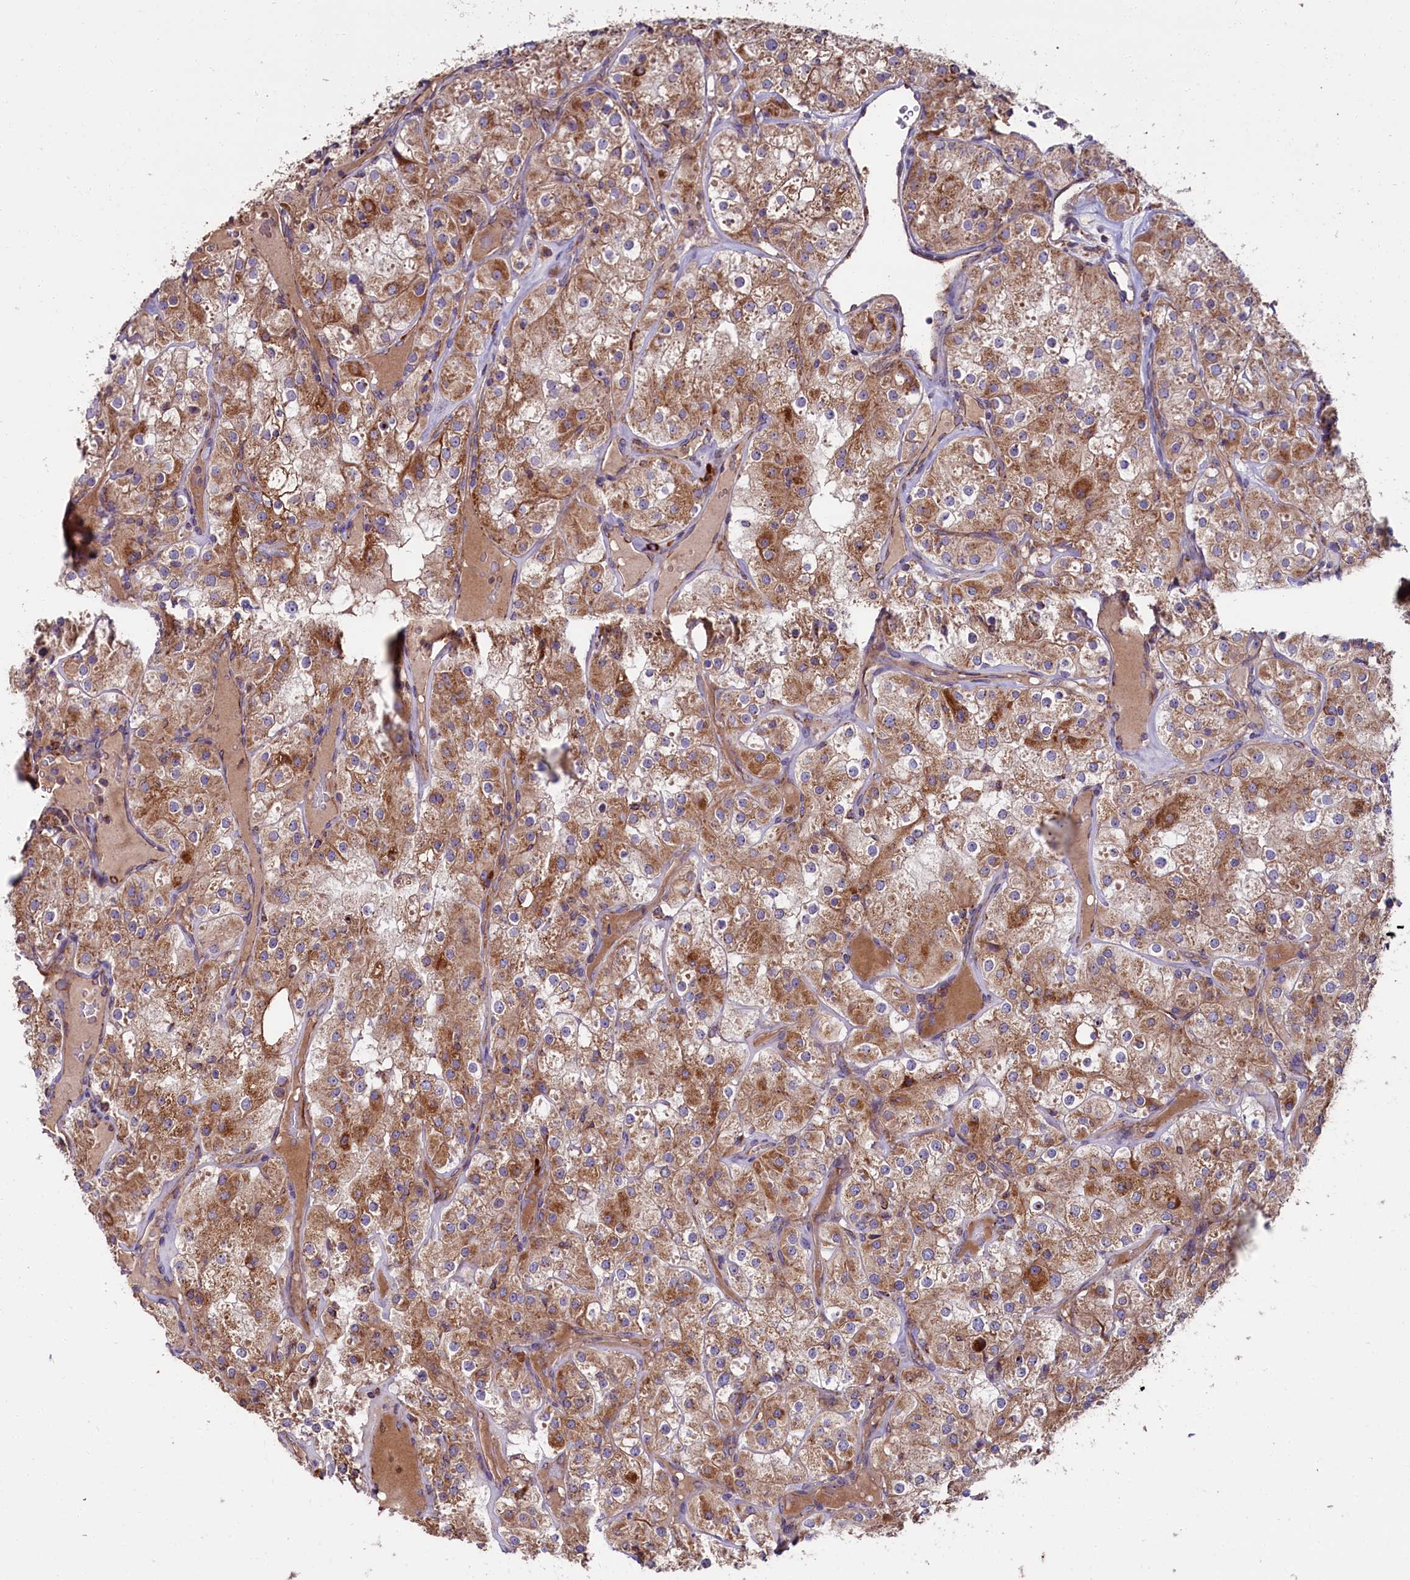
{"staining": {"intensity": "moderate", "quantity": ">75%", "location": "cytoplasmic/membranous"}, "tissue": "renal cancer", "cell_type": "Tumor cells", "image_type": "cancer", "snomed": [{"axis": "morphology", "description": "Adenocarcinoma, NOS"}, {"axis": "topography", "description": "Kidney"}], "caption": "Immunohistochemistry (IHC) staining of renal adenocarcinoma, which demonstrates medium levels of moderate cytoplasmic/membranous positivity in about >75% of tumor cells indicating moderate cytoplasmic/membranous protein expression. The staining was performed using DAB (3,3'-diaminobenzidine) (brown) for protein detection and nuclei were counterstained in hematoxylin (blue).", "gene": "ZSWIM1", "patient": {"sex": "male", "age": 77}}